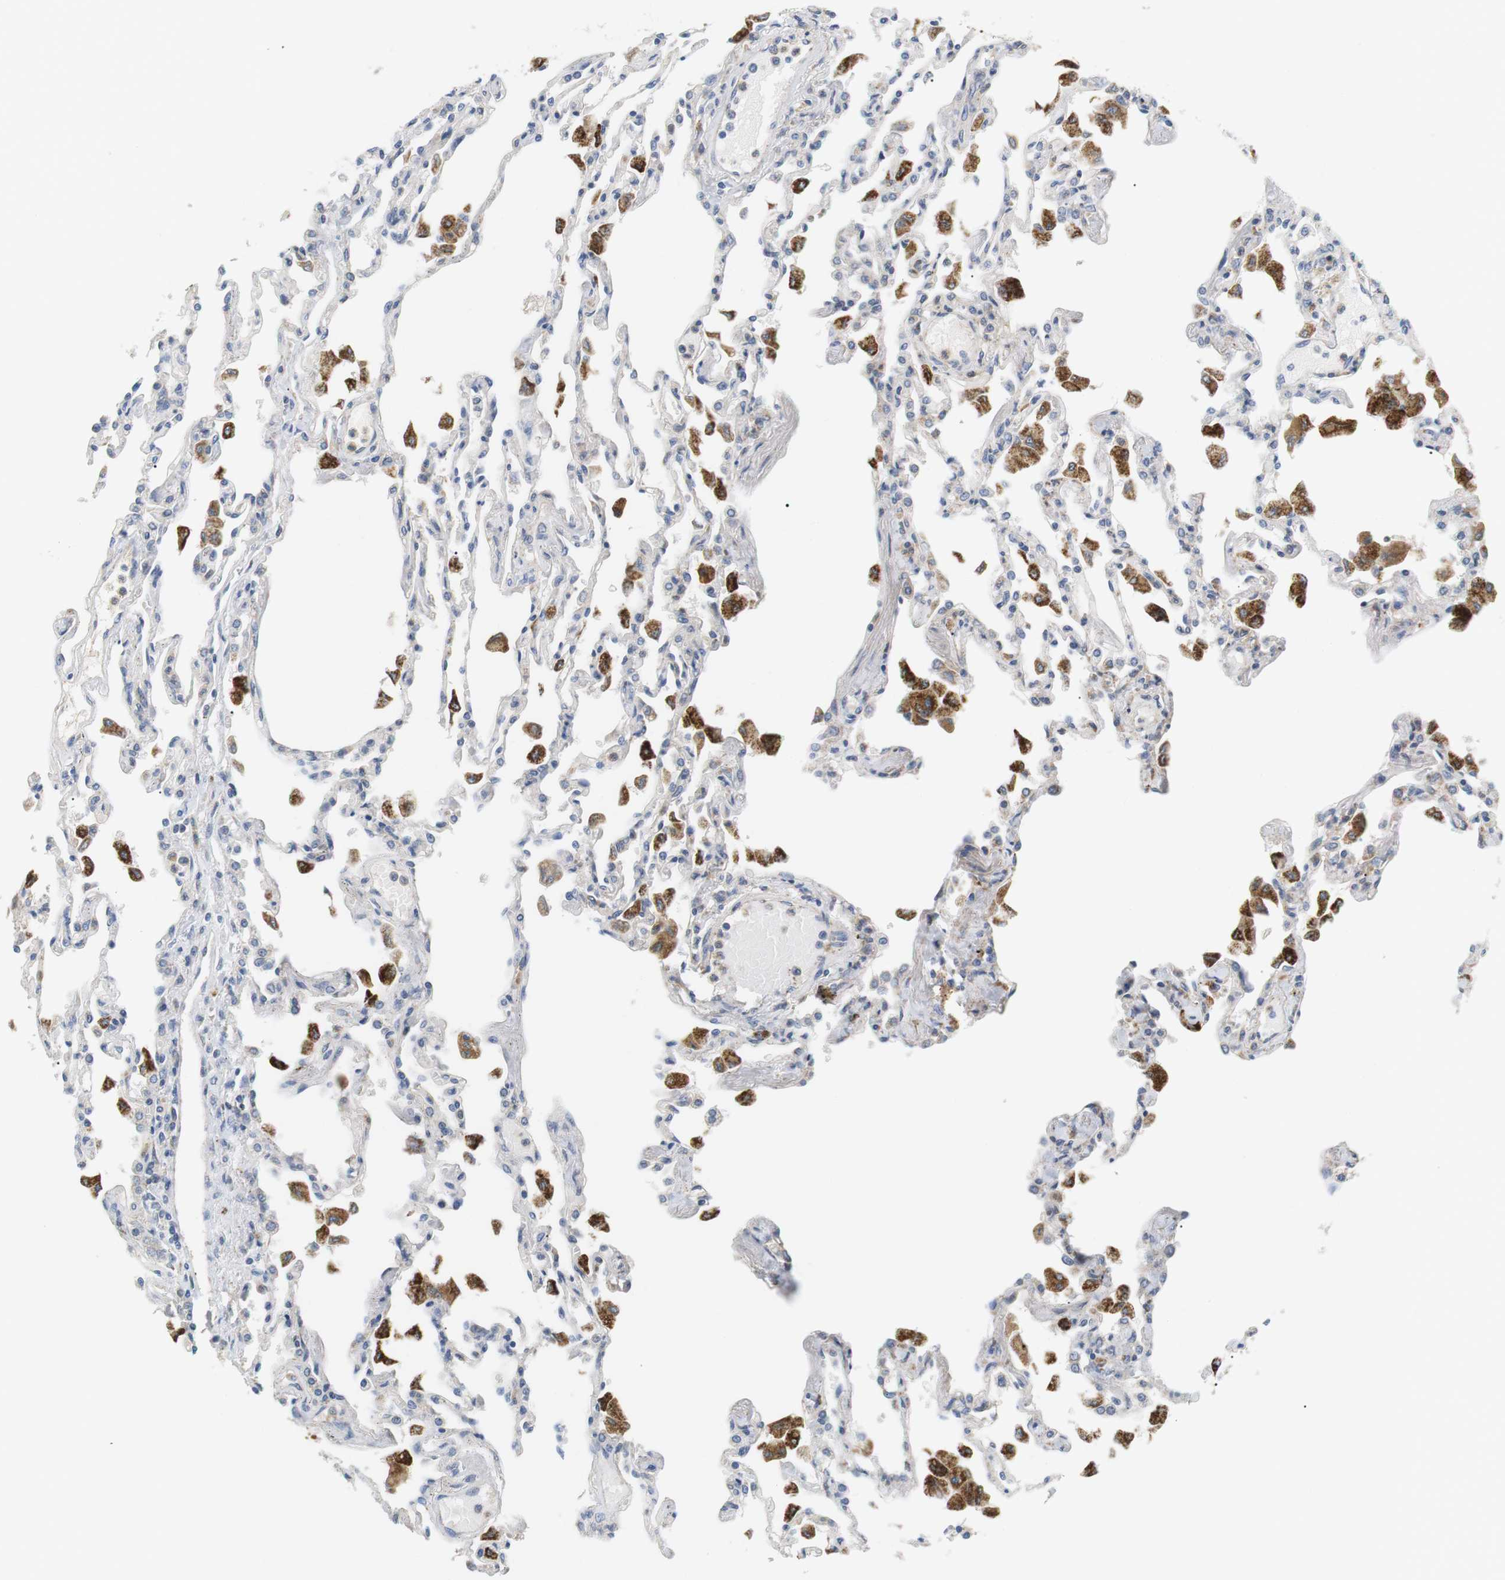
{"staining": {"intensity": "weak", "quantity": "<25%", "location": "cytoplasmic/membranous"}, "tissue": "lung", "cell_type": "Alveolar cells", "image_type": "normal", "snomed": [{"axis": "morphology", "description": "Normal tissue, NOS"}, {"axis": "topography", "description": "Bronchus"}, {"axis": "topography", "description": "Lung"}], "caption": "There is no significant expression in alveolar cells of lung. (Brightfield microscopy of DAB immunohistochemistry (IHC) at high magnification).", "gene": "CD300E", "patient": {"sex": "female", "age": 49}}